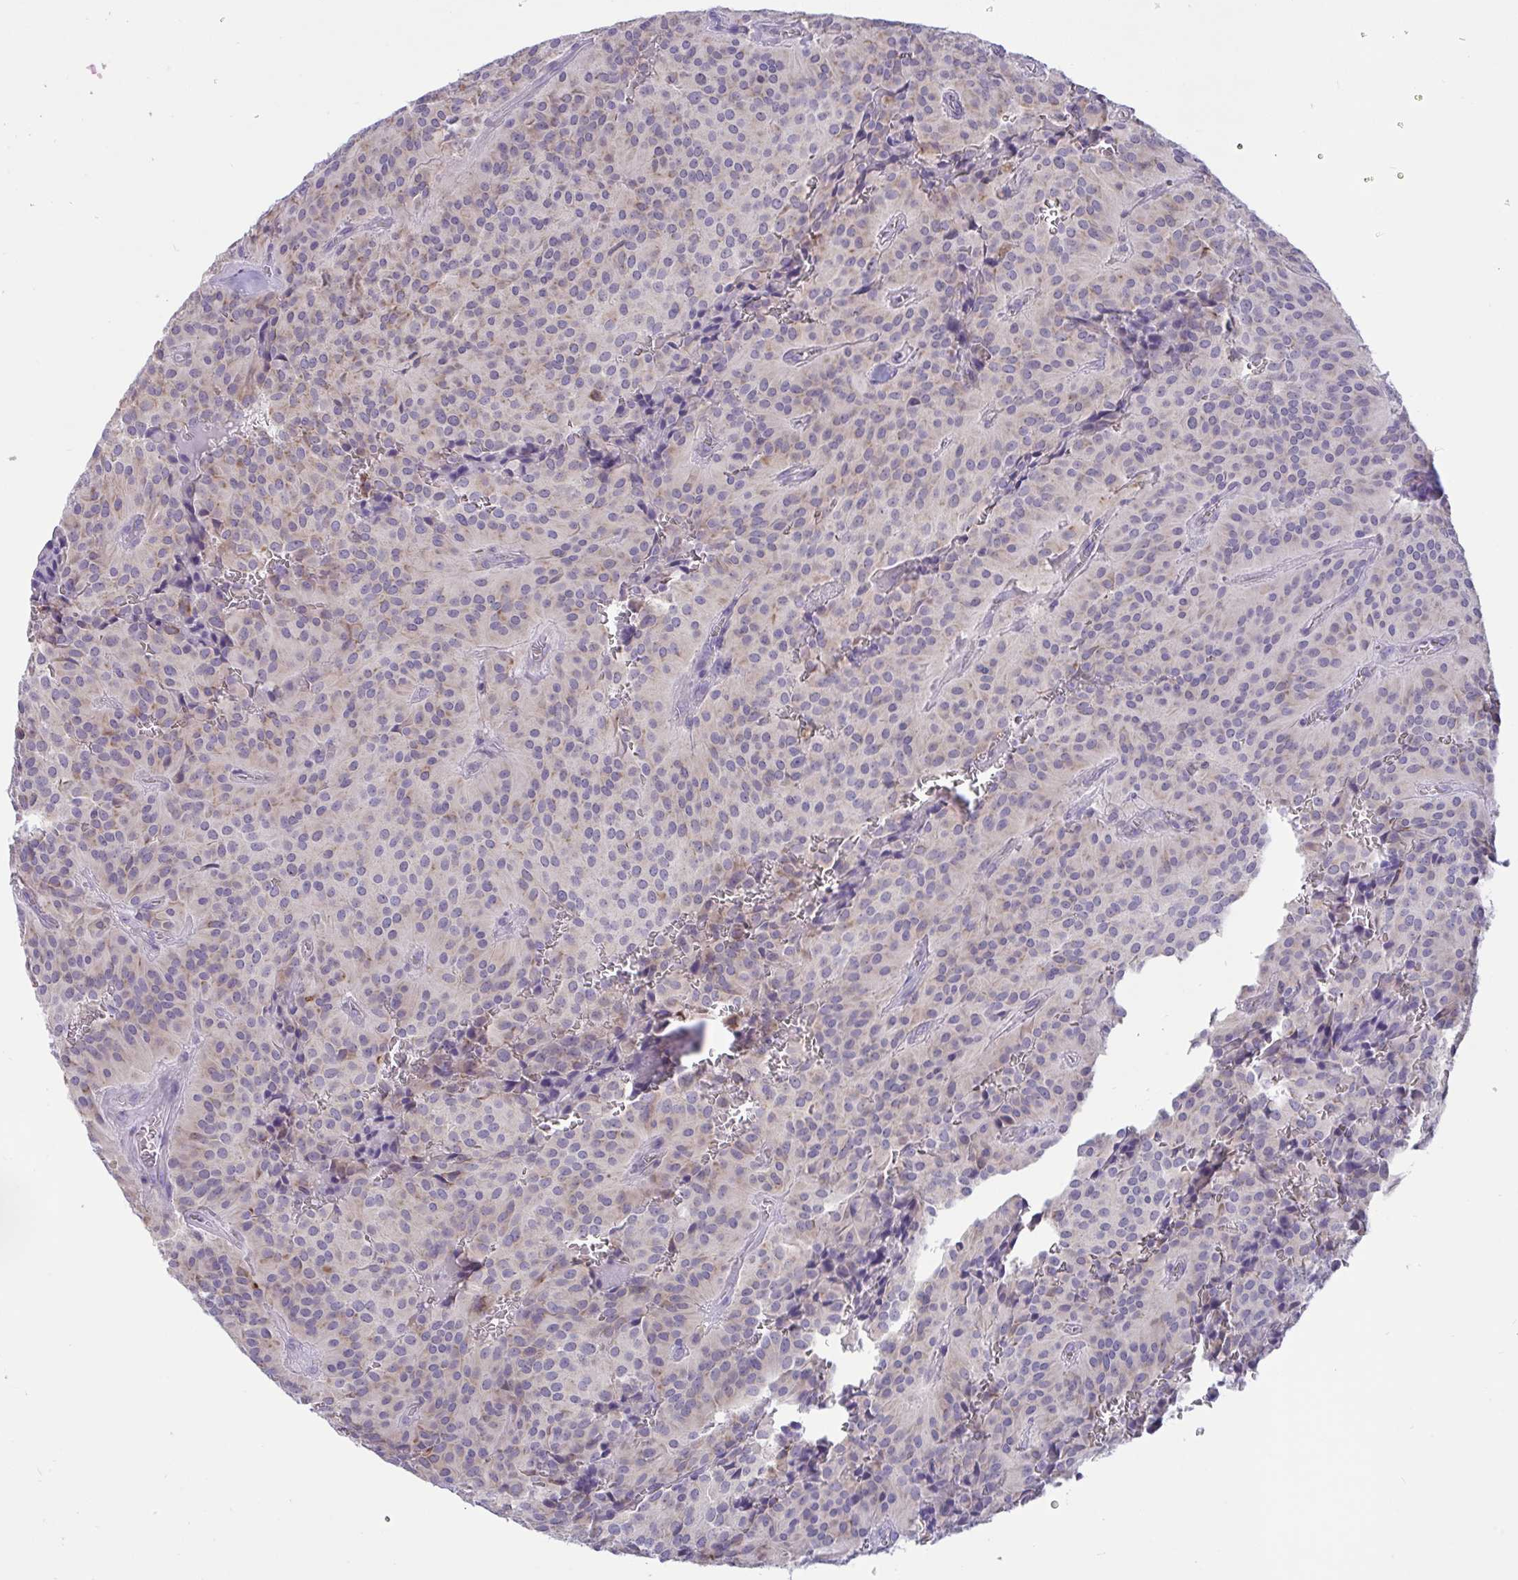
{"staining": {"intensity": "weak", "quantity": "<25%", "location": "cytoplasmic/membranous"}, "tissue": "glioma", "cell_type": "Tumor cells", "image_type": "cancer", "snomed": [{"axis": "morphology", "description": "Glioma, malignant, Low grade"}, {"axis": "topography", "description": "Brain"}], "caption": "Photomicrograph shows no protein staining in tumor cells of glioma tissue.", "gene": "TMEM41A", "patient": {"sex": "male", "age": 42}}